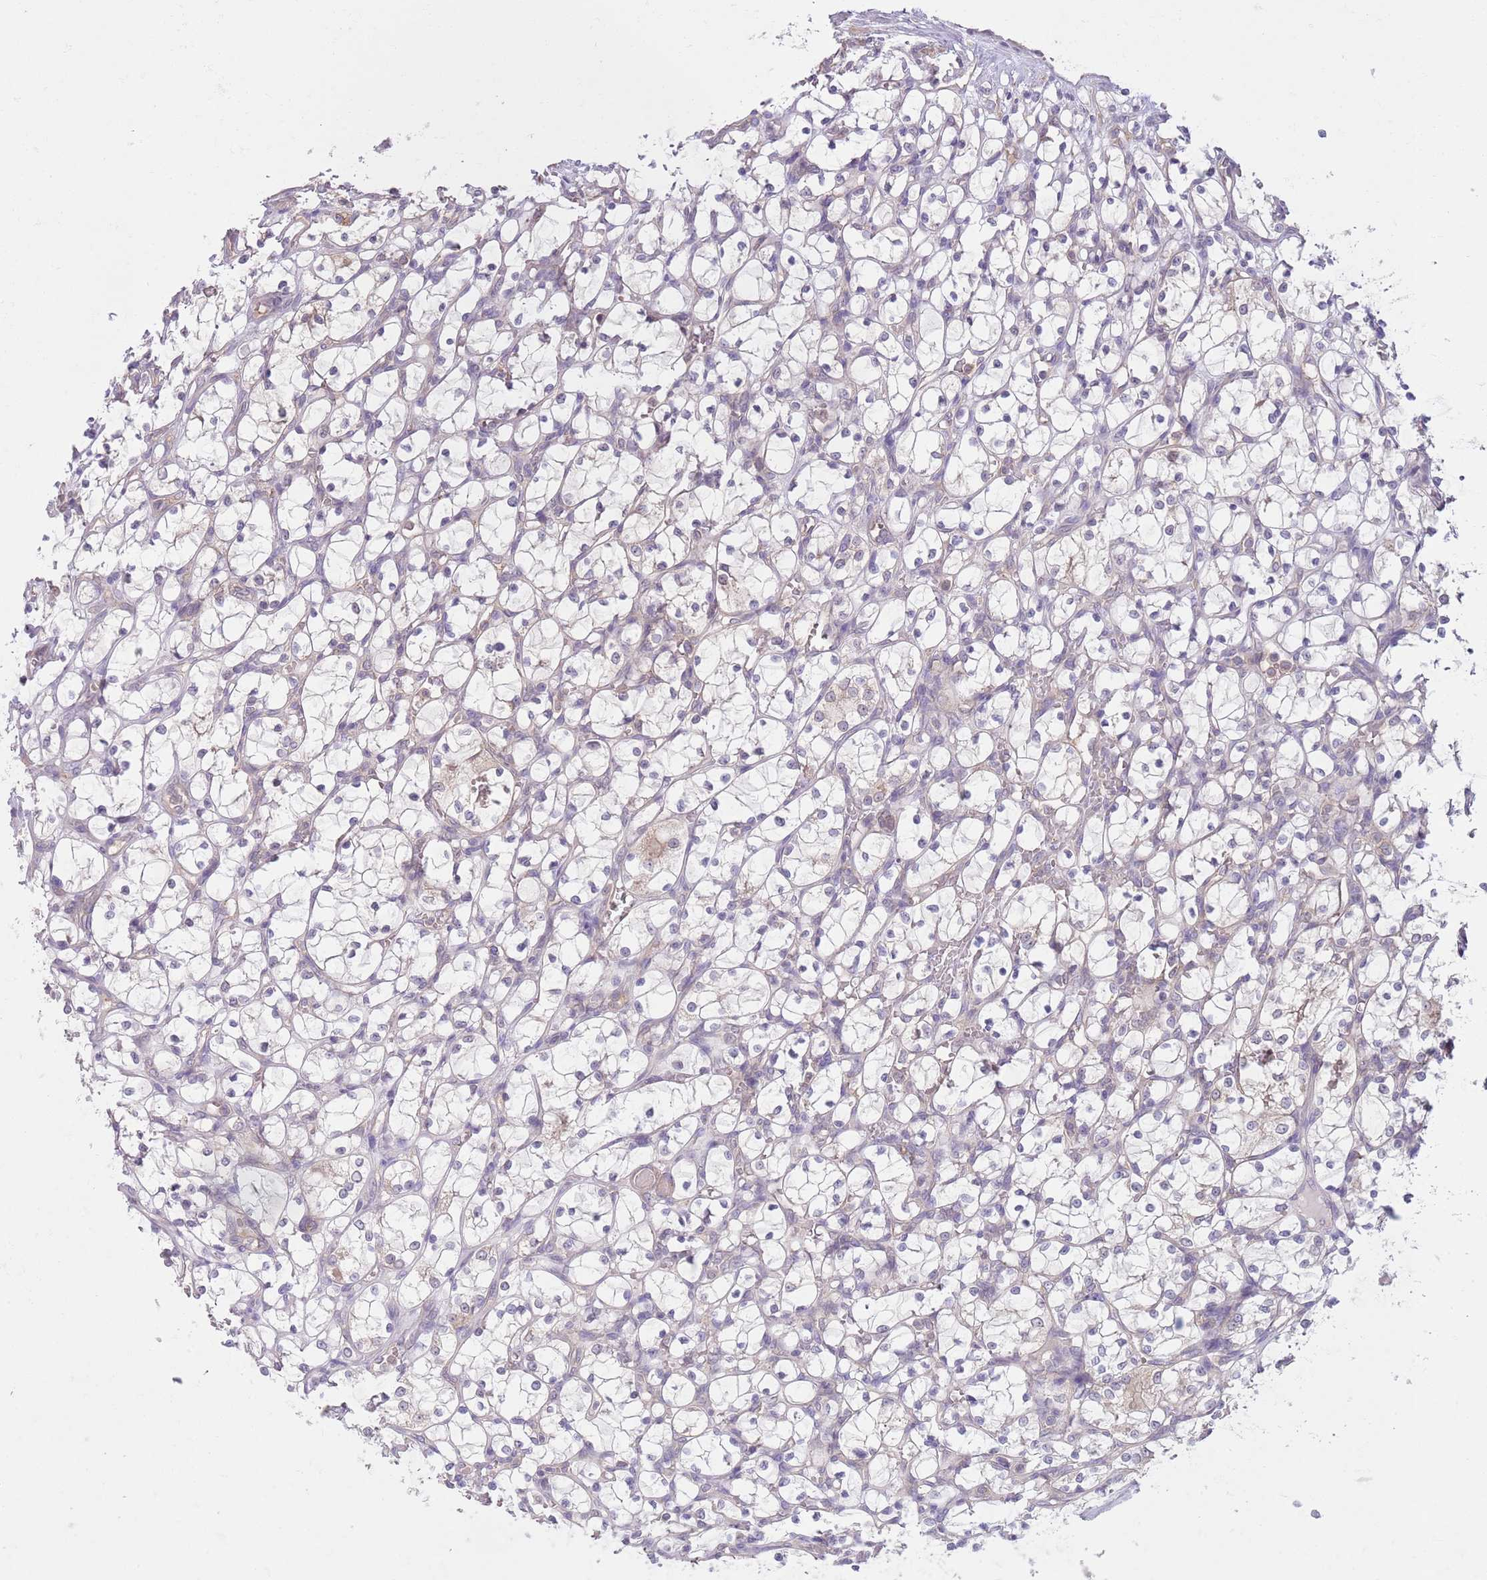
{"staining": {"intensity": "negative", "quantity": "none", "location": "none"}, "tissue": "renal cancer", "cell_type": "Tumor cells", "image_type": "cancer", "snomed": [{"axis": "morphology", "description": "Adenocarcinoma, NOS"}, {"axis": "topography", "description": "Kidney"}], "caption": "Tumor cells show no significant protein positivity in renal adenocarcinoma.", "gene": "COPE", "patient": {"sex": "female", "age": 69}}